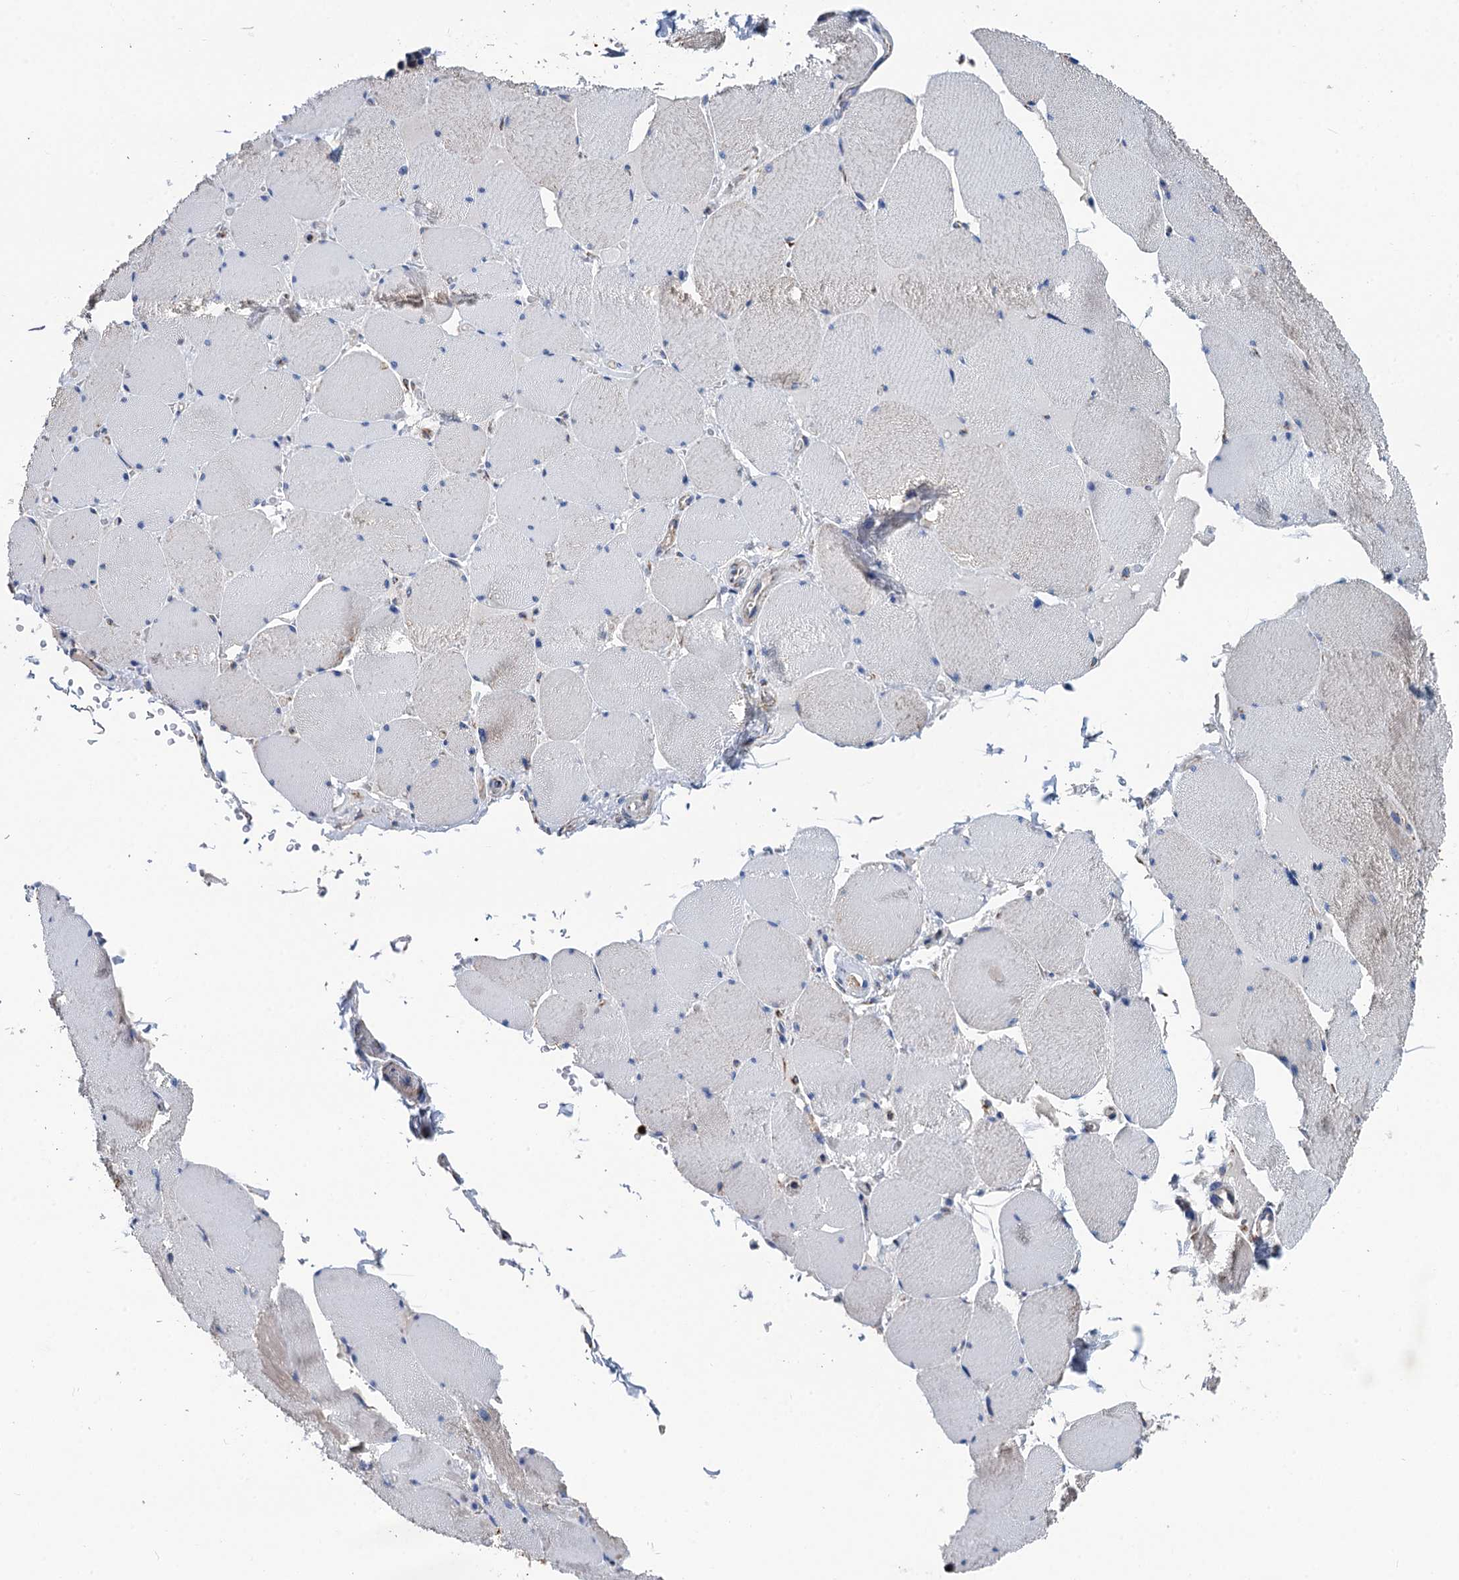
{"staining": {"intensity": "weak", "quantity": "<25%", "location": "cytoplasmic/membranous"}, "tissue": "skeletal muscle", "cell_type": "Myocytes", "image_type": "normal", "snomed": [{"axis": "morphology", "description": "Normal tissue, NOS"}, {"axis": "topography", "description": "Skeletal muscle"}, {"axis": "topography", "description": "Head-Neck"}], "caption": "A high-resolution micrograph shows IHC staining of normal skeletal muscle, which displays no significant expression in myocytes.", "gene": "IVD", "patient": {"sex": "male", "age": 66}}